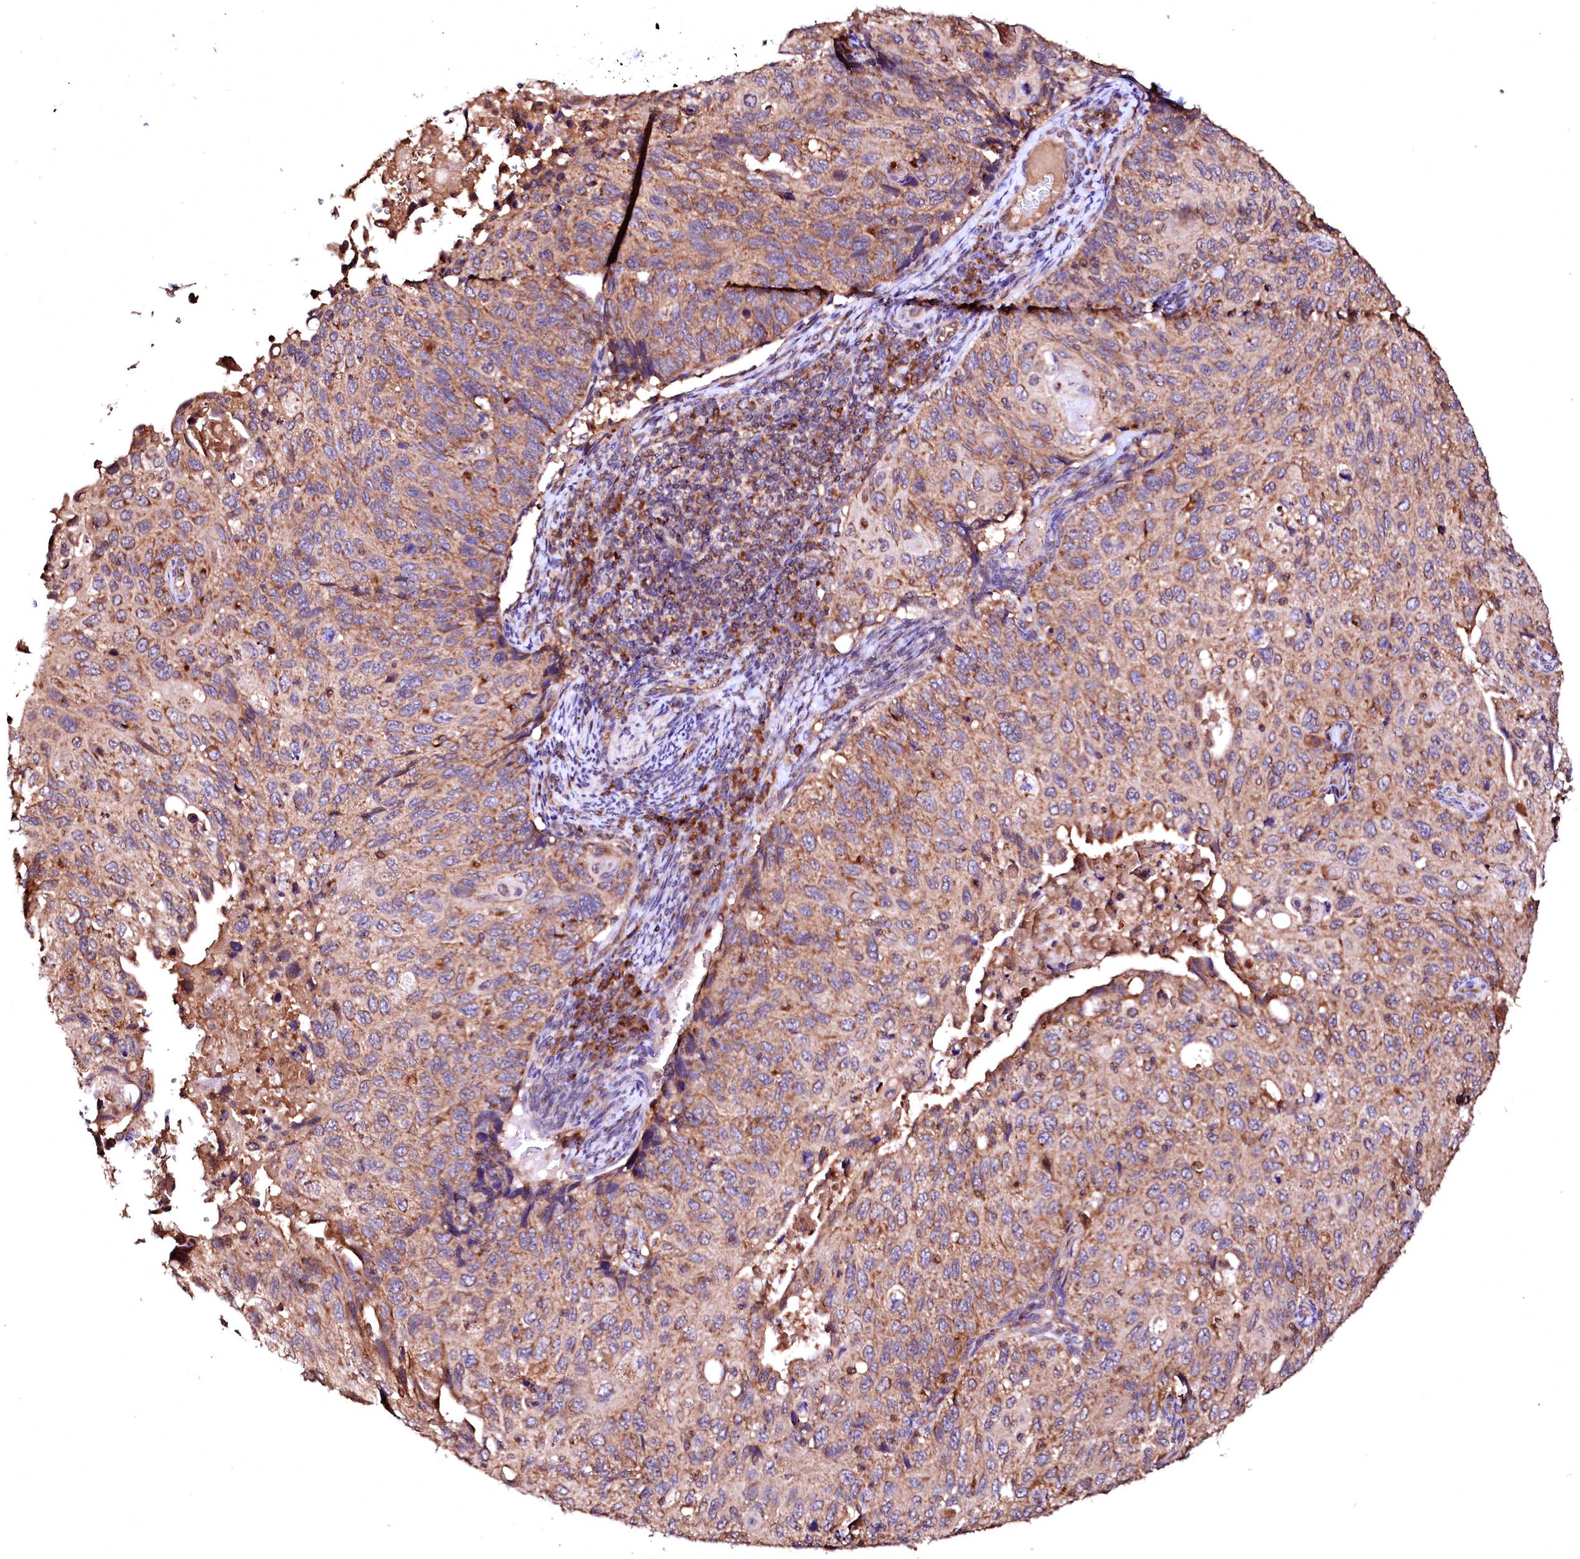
{"staining": {"intensity": "moderate", "quantity": ">75%", "location": "cytoplasmic/membranous"}, "tissue": "cervical cancer", "cell_type": "Tumor cells", "image_type": "cancer", "snomed": [{"axis": "morphology", "description": "Squamous cell carcinoma, NOS"}, {"axis": "topography", "description": "Cervix"}], "caption": "Protein staining of cervical cancer tissue displays moderate cytoplasmic/membranous staining in approximately >75% of tumor cells. The staining is performed using DAB brown chromogen to label protein expression. The nuclei are counter-stained blue using hematoxylin.", "gene": "ST3GAL1", "patient": {"sex": "female", "age": 70}}